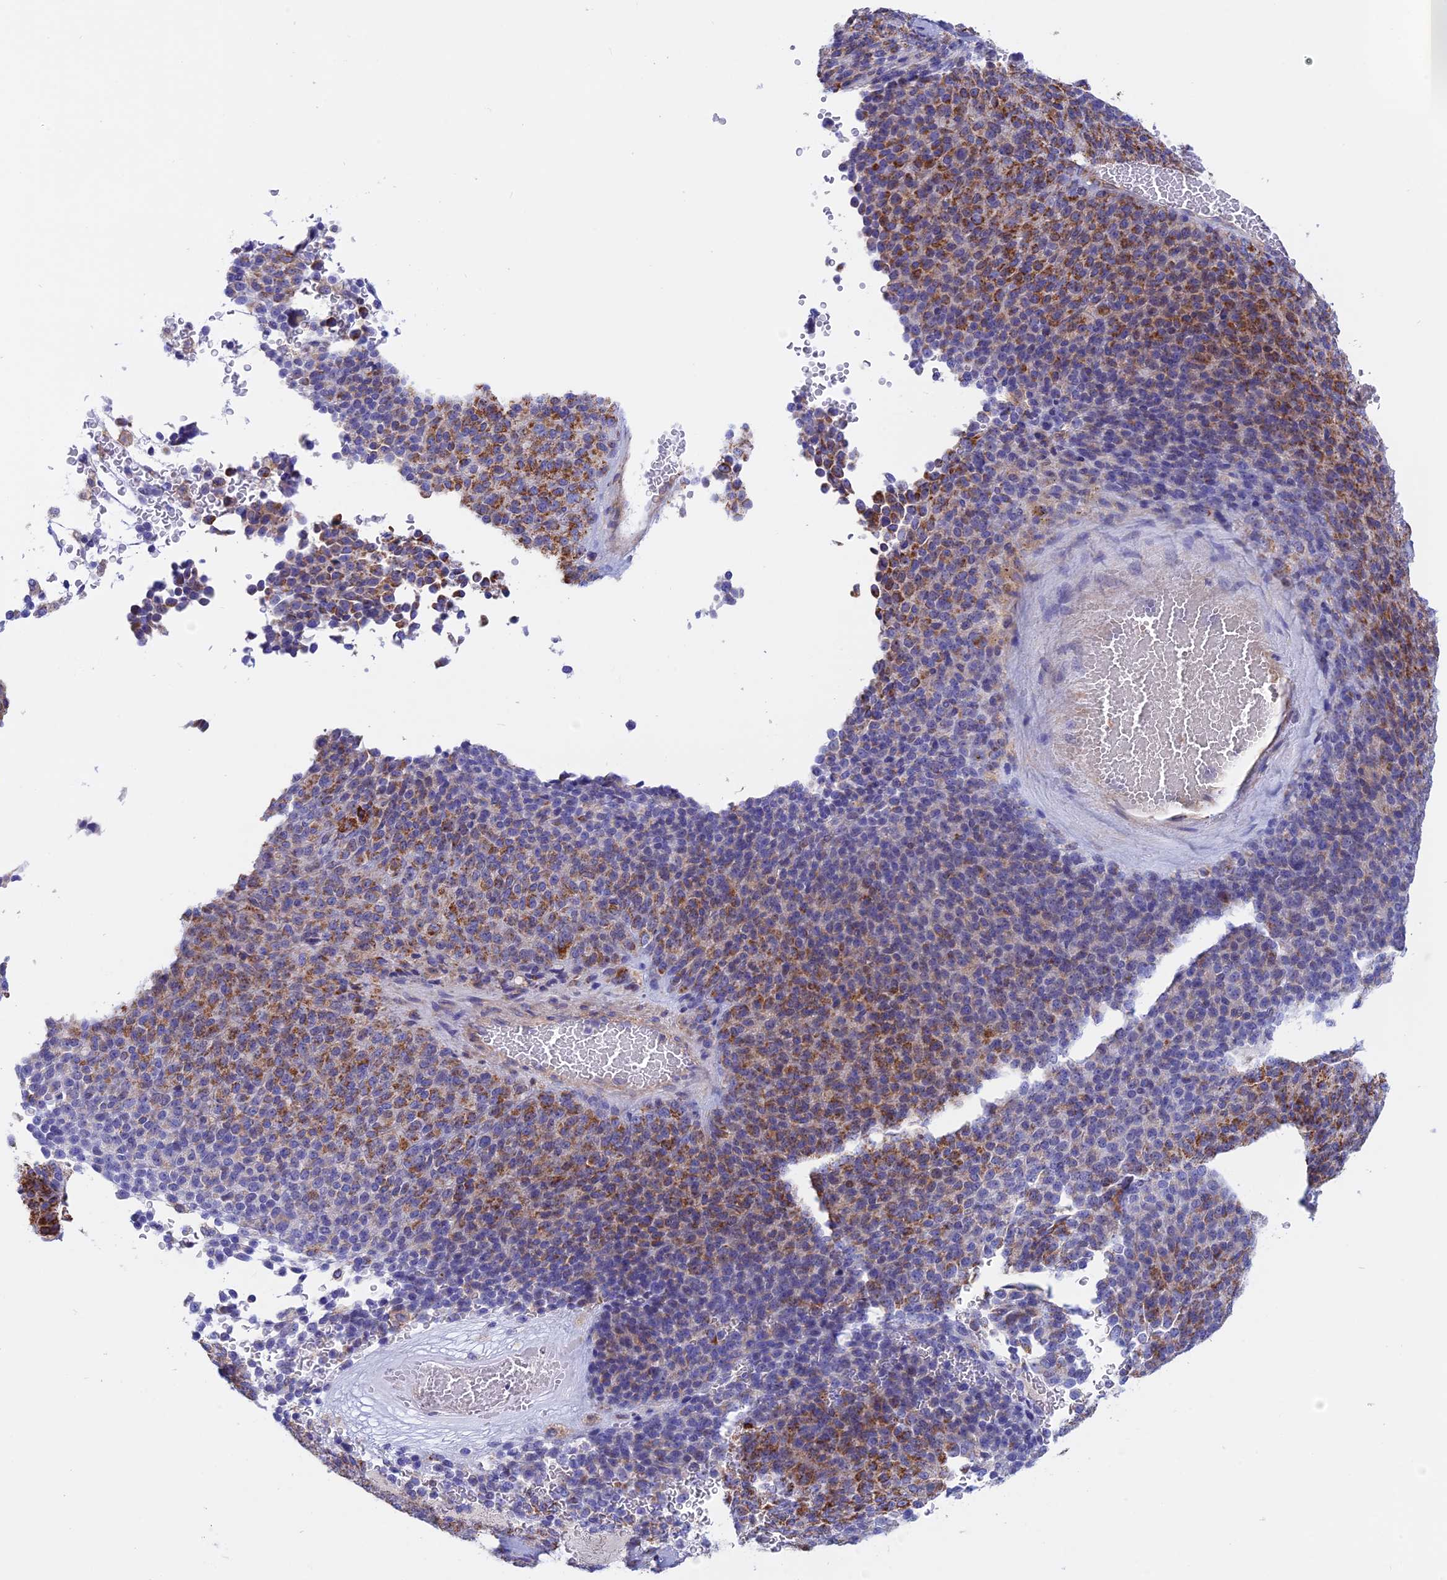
{"staining": {"intensity": "moderate", "quantity": "25%-75%", "location": "cytoplasmic/membranous"}, "tissue": "melanoma", "cell_type": "Tumor cells", "image_type": "cancer", "snomed": [{"axis": "morphology", "description": "Malignant melanoma, Metastatic site"}, {"axis": "topography", "description": "Brain"}], "caption": "Brown immunohistochemical staining in human malignant melanoma (metastatic site) exhibits moderate cytoplasmic/membranous staining in about 25%-75% of tumor cells. (Brightfield microscopy of DAB IHC at high magnification).", "gene": "GCDH", "patient": {"sex": "female", "age": 56}}